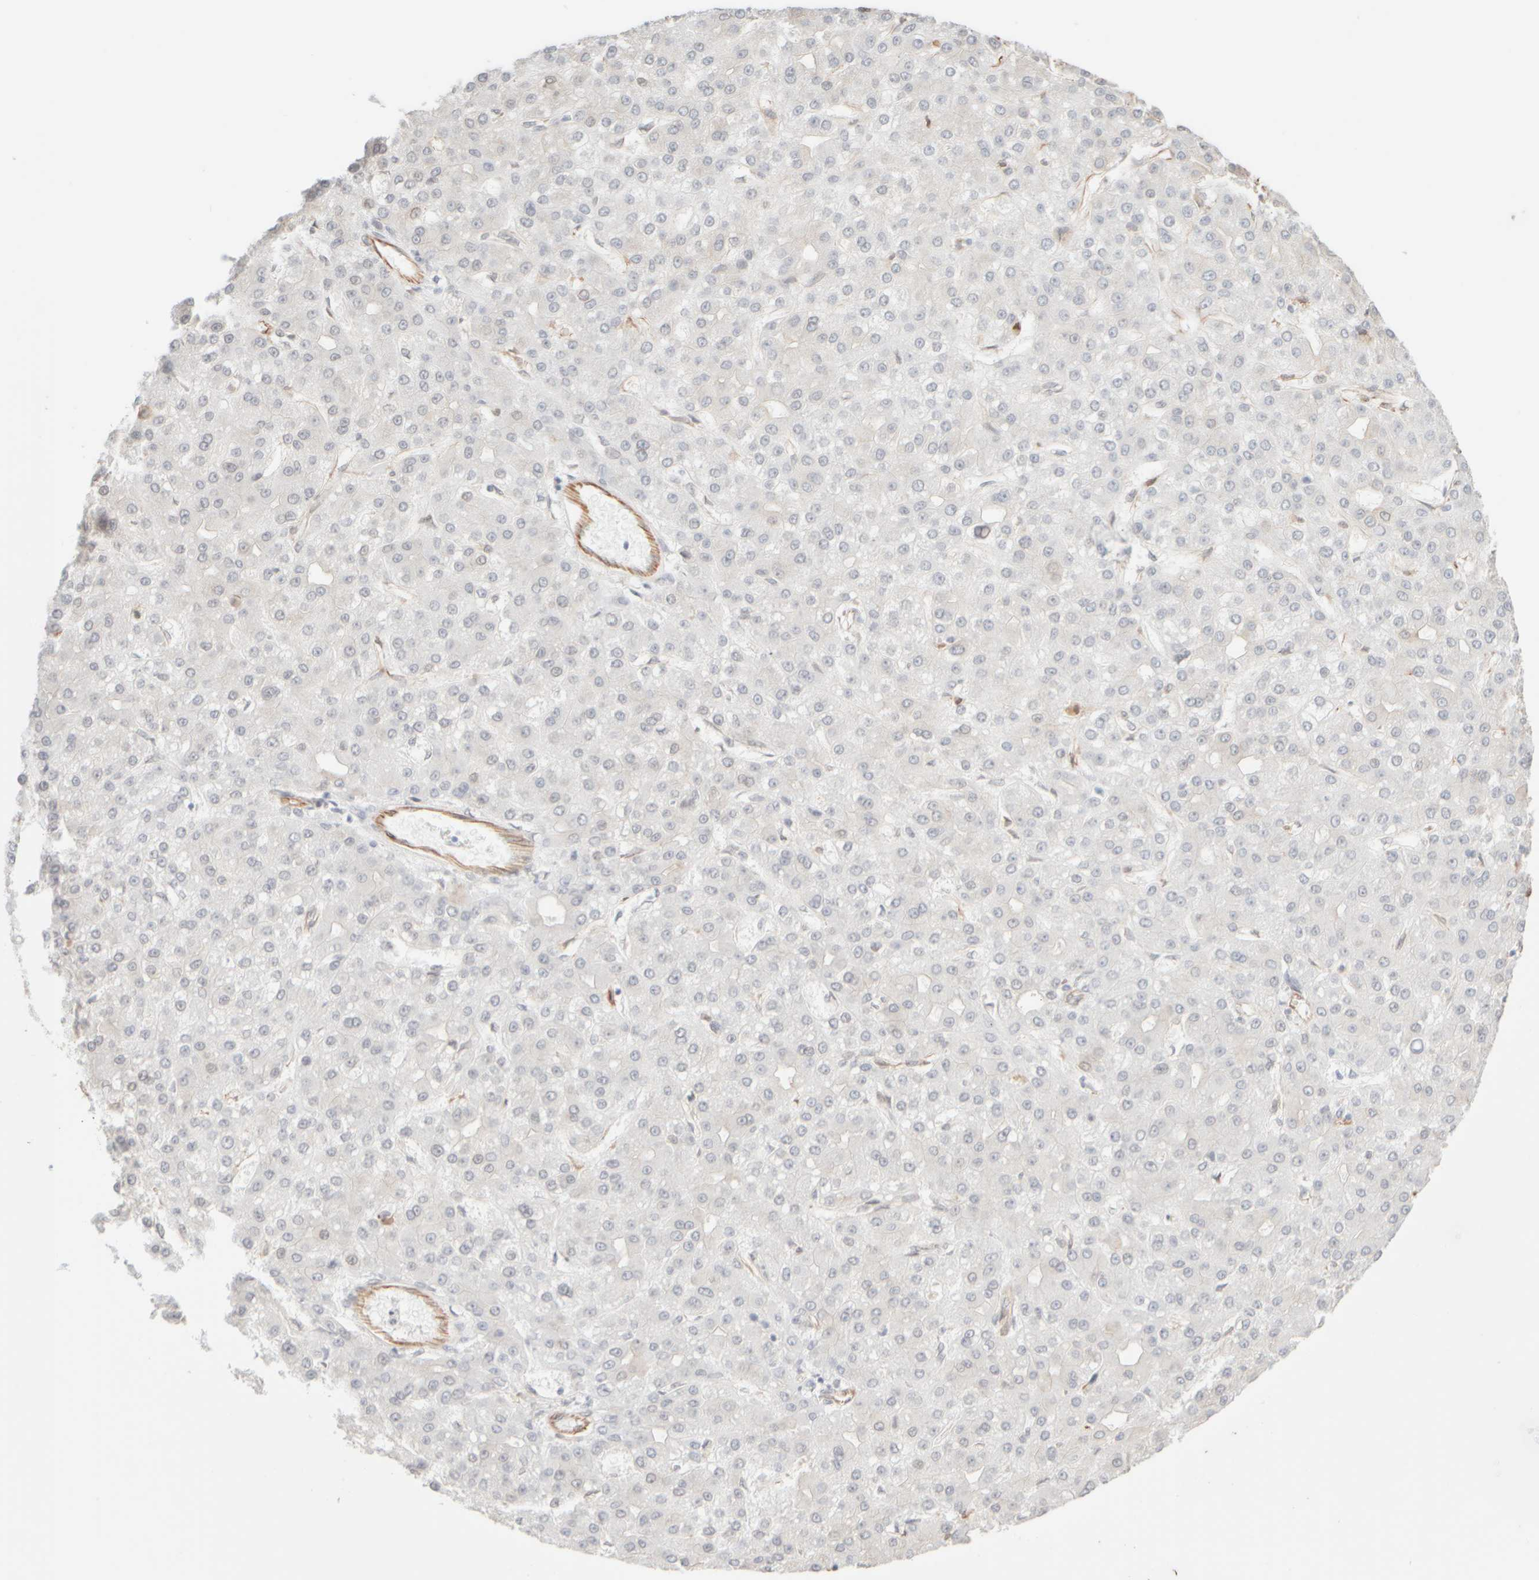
{"staining": {"intensity": "negative", "quantity": "none", "location": "none"}, "tissue": "liver cancer", "cell_type": "Tumor cells", "image_type": "cancer", "snomed": [{"axis": "morphology", "description": "Carcinoma, Hepatocellular, NOS"}, {"axis": "topography", "description": "Liver"}], "caption": "The photomicrograph demonstrates no staining of tumor cells in liver hepatocellular carcinoma. The staining was performed using DAB (3,3'-diaminobenzidine) to visualize the protein expression in brown, while the nuclei were stained in blue with hematoxylin (Magnification: 20x).", "gene": "KRT15", "patient": {"sex": "male", "age": 67}}